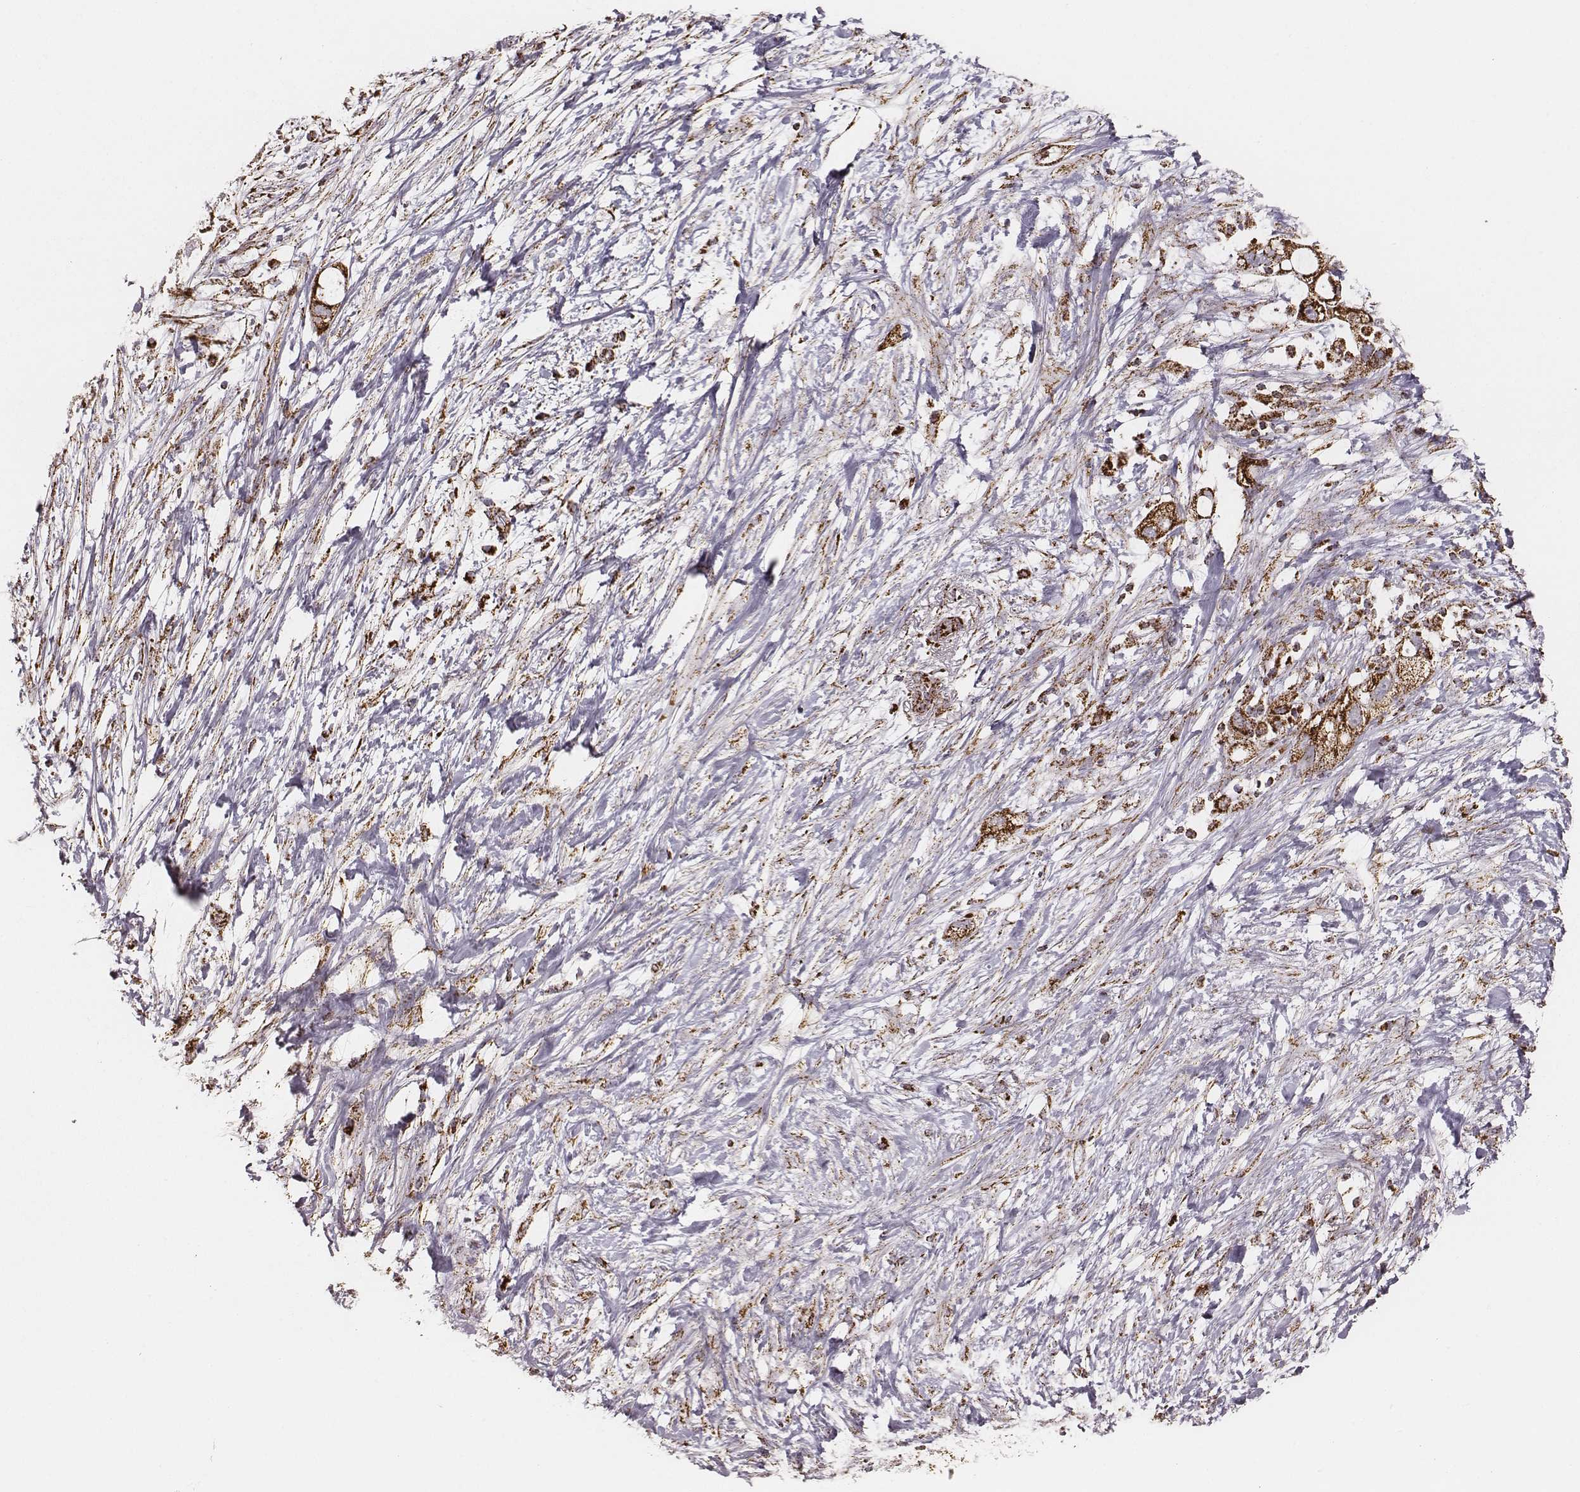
{"staining": {"intensity": "strong", "quantity": ">75%", "location": "cytoplasmic/membranous"}, "tissue": "pancreatic cancer", "cell_type": "Tumor cells", "image_type": "cancer", "snomed": [{"axis": "morphology", "description": "Adenocarcinoma, NOS"}, {"axis": "topography", "description": "Pancreas"}], "caption": "DAB (3,3'-diaminobenzidine) immunohistochemical staining of pancreatic adenocarcinoma demonstrates strong cytoplasmic/membranous protein expression in about >75% of tumor cells.", "gene": "TUFM", "patient": {"sex": "female", "age": 72}}